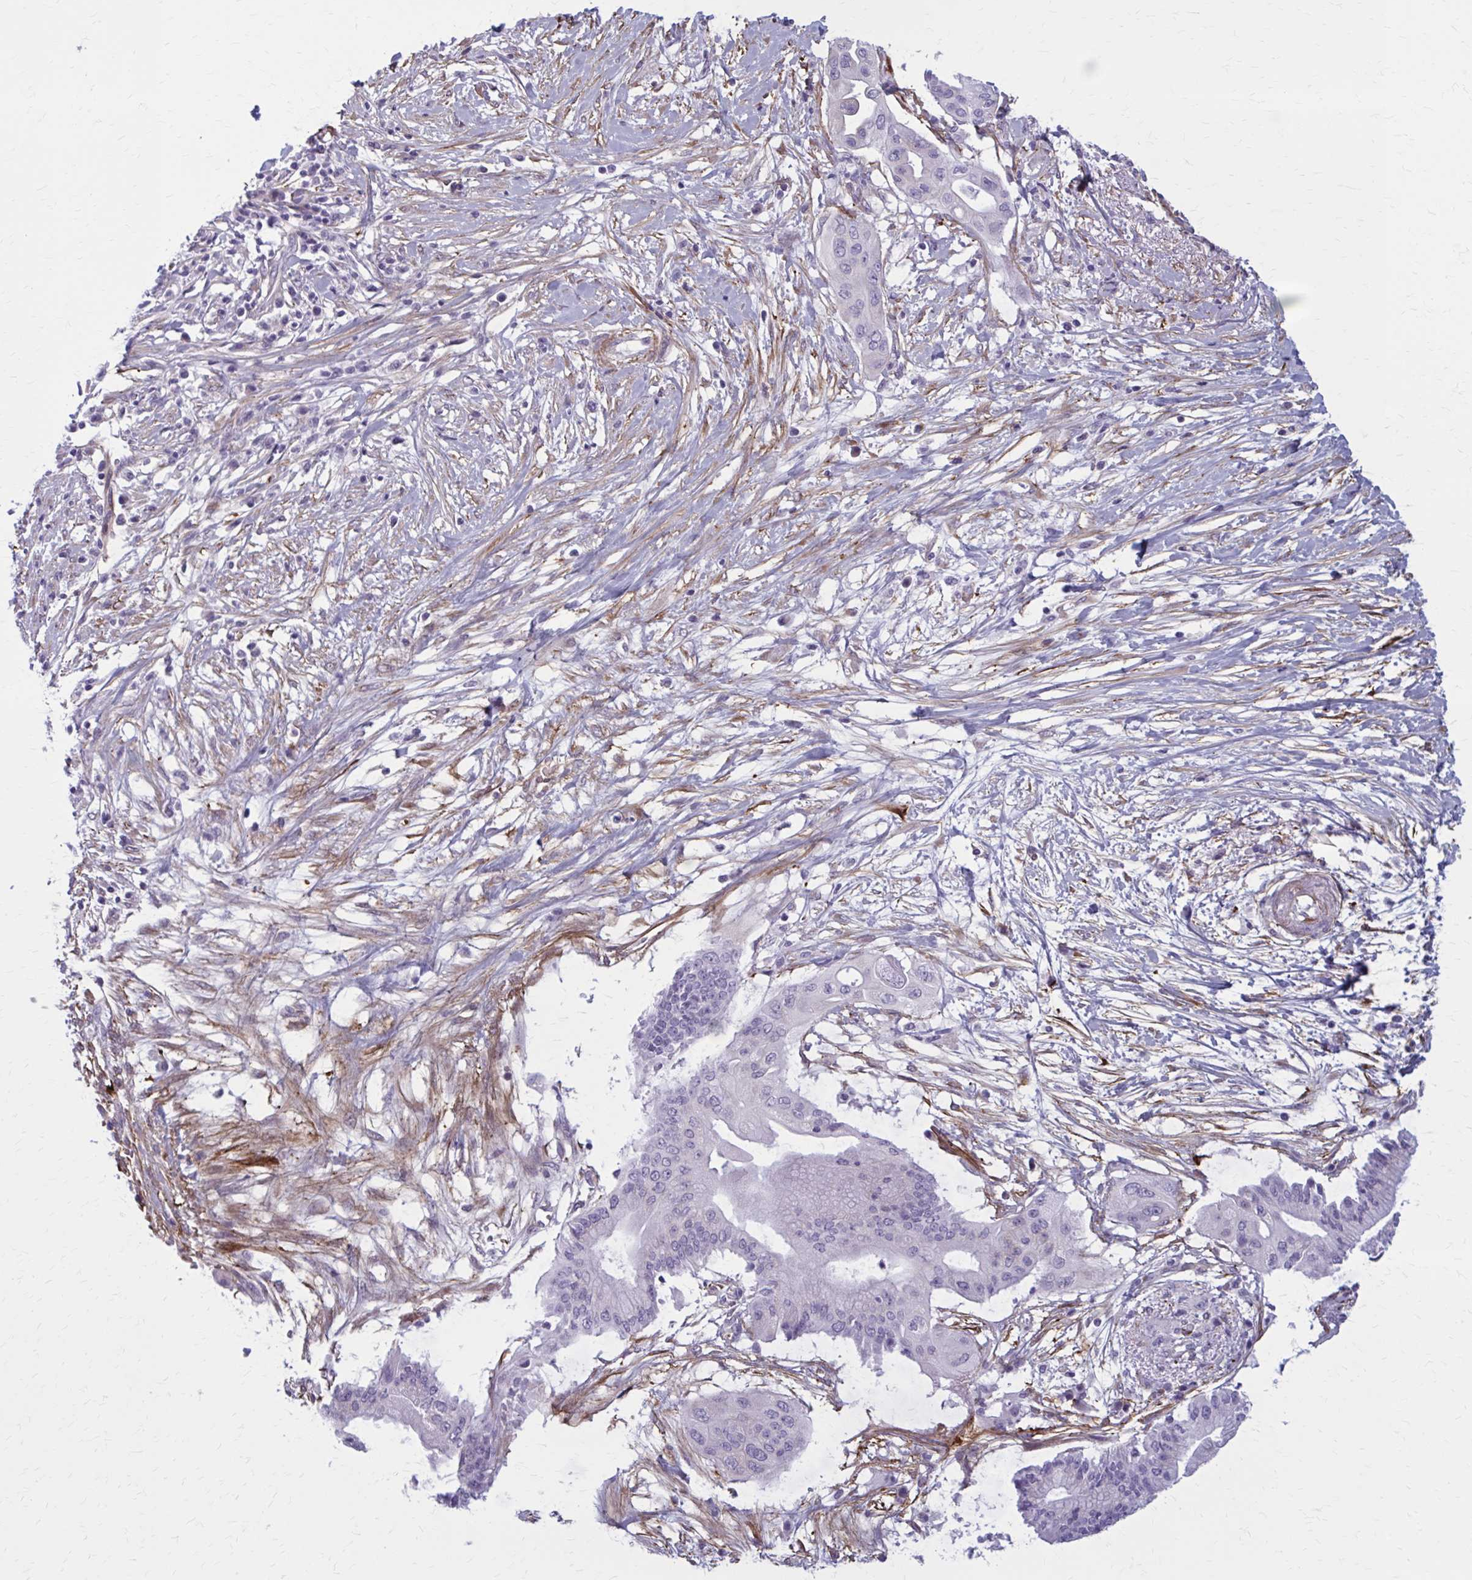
{"staining": {"intensity": "negative", "quantity": "none", "location": "none"}, "tissue": "pancreatic cancer", "cell_type": "Tumor cells", "image_type": "cancer", "snomed": [{"axis": "morphology", "description": "Adenocarcinoma, NOS"}, {"axis": "topography", "description": "Pancreas"}], "caption": "The micrograph demonstrates no staining of tumor cells in pancreatic cancer (adenocarcinoma).", "gene": "AKAP12", "patient": {"sex": "male", "age": 68}}